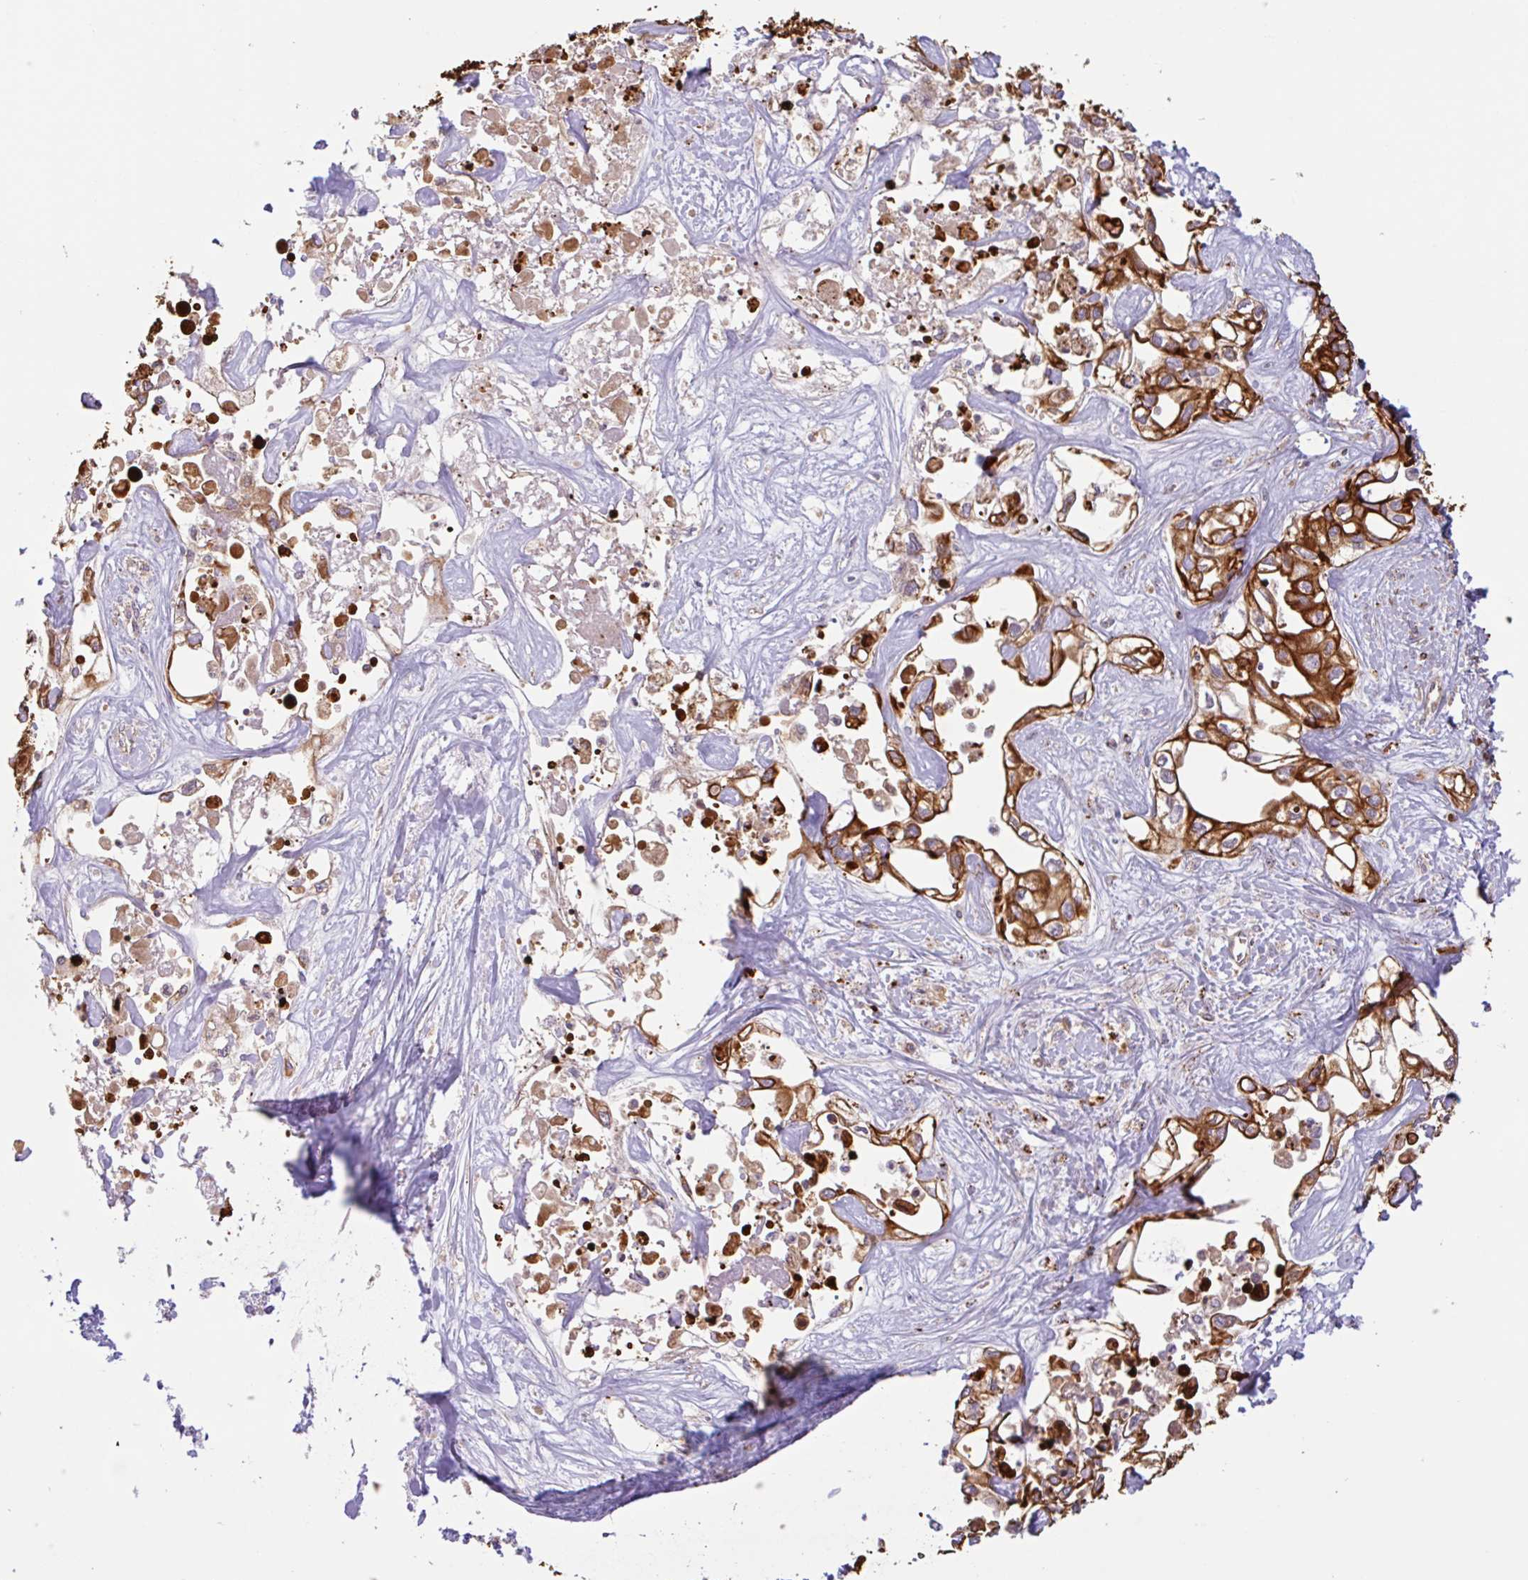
{"staining": {"intensity": "strong", "quantity": ">75%", "location": "cytoplasmic/membranous"}, "tissue": "liver cancer", "cell_type": "Tumor cells", "image_type": "cancer", "snomed": [{"axis": "morphology", "description": "Cholangiocarcinoma"}, {"axis": "topography", "description": "Liver"}], "caption": "High-magnification brightfield microscopy of liver cancer stained with DAB (brown) and counterstained with hematoxylin (blue). tumor cells exhibit strong cytoplasmic/membranous staining is seen in approximately>75% of cells.", "gene": "ZNF790", "patient": {"sex": "female", "age": 64}}